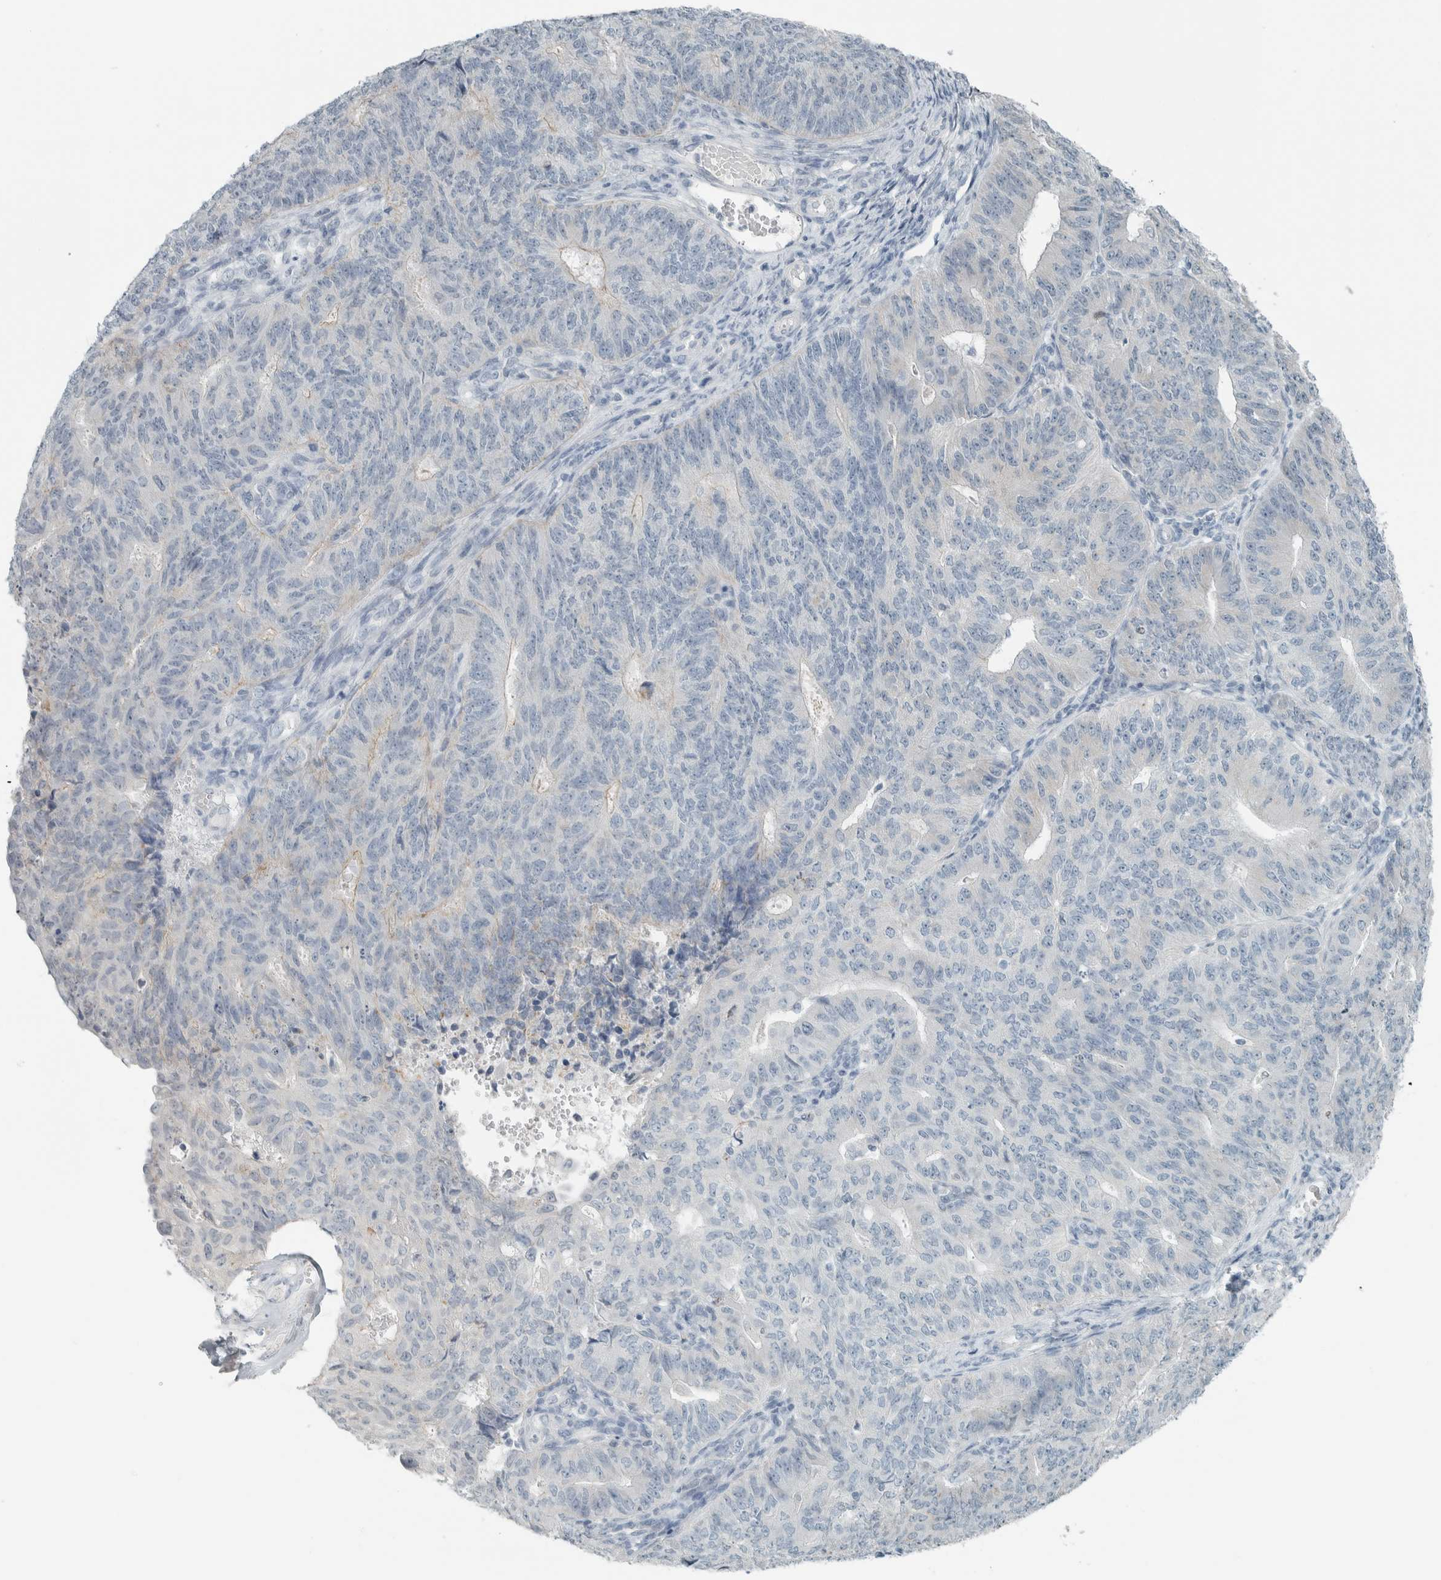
{"staining": {"intensity": "negative", "quantity": "none", "location": "none"}, "tissue": "endometrial cancer", "cell_type": "Tumor cells", "image_type": "cancer", "snomed": [{"axis": "morphology", "description": "Adenocarcinoma, NOS"}, {"axis": "topography", "description": "Endometrium"}], "caption": "This is an IHC micrograph of human endometrial cancer. There is no positivity in tumor cells.", "gene": "TRIT1", "patient": {"sex": "female", "age": 32}}